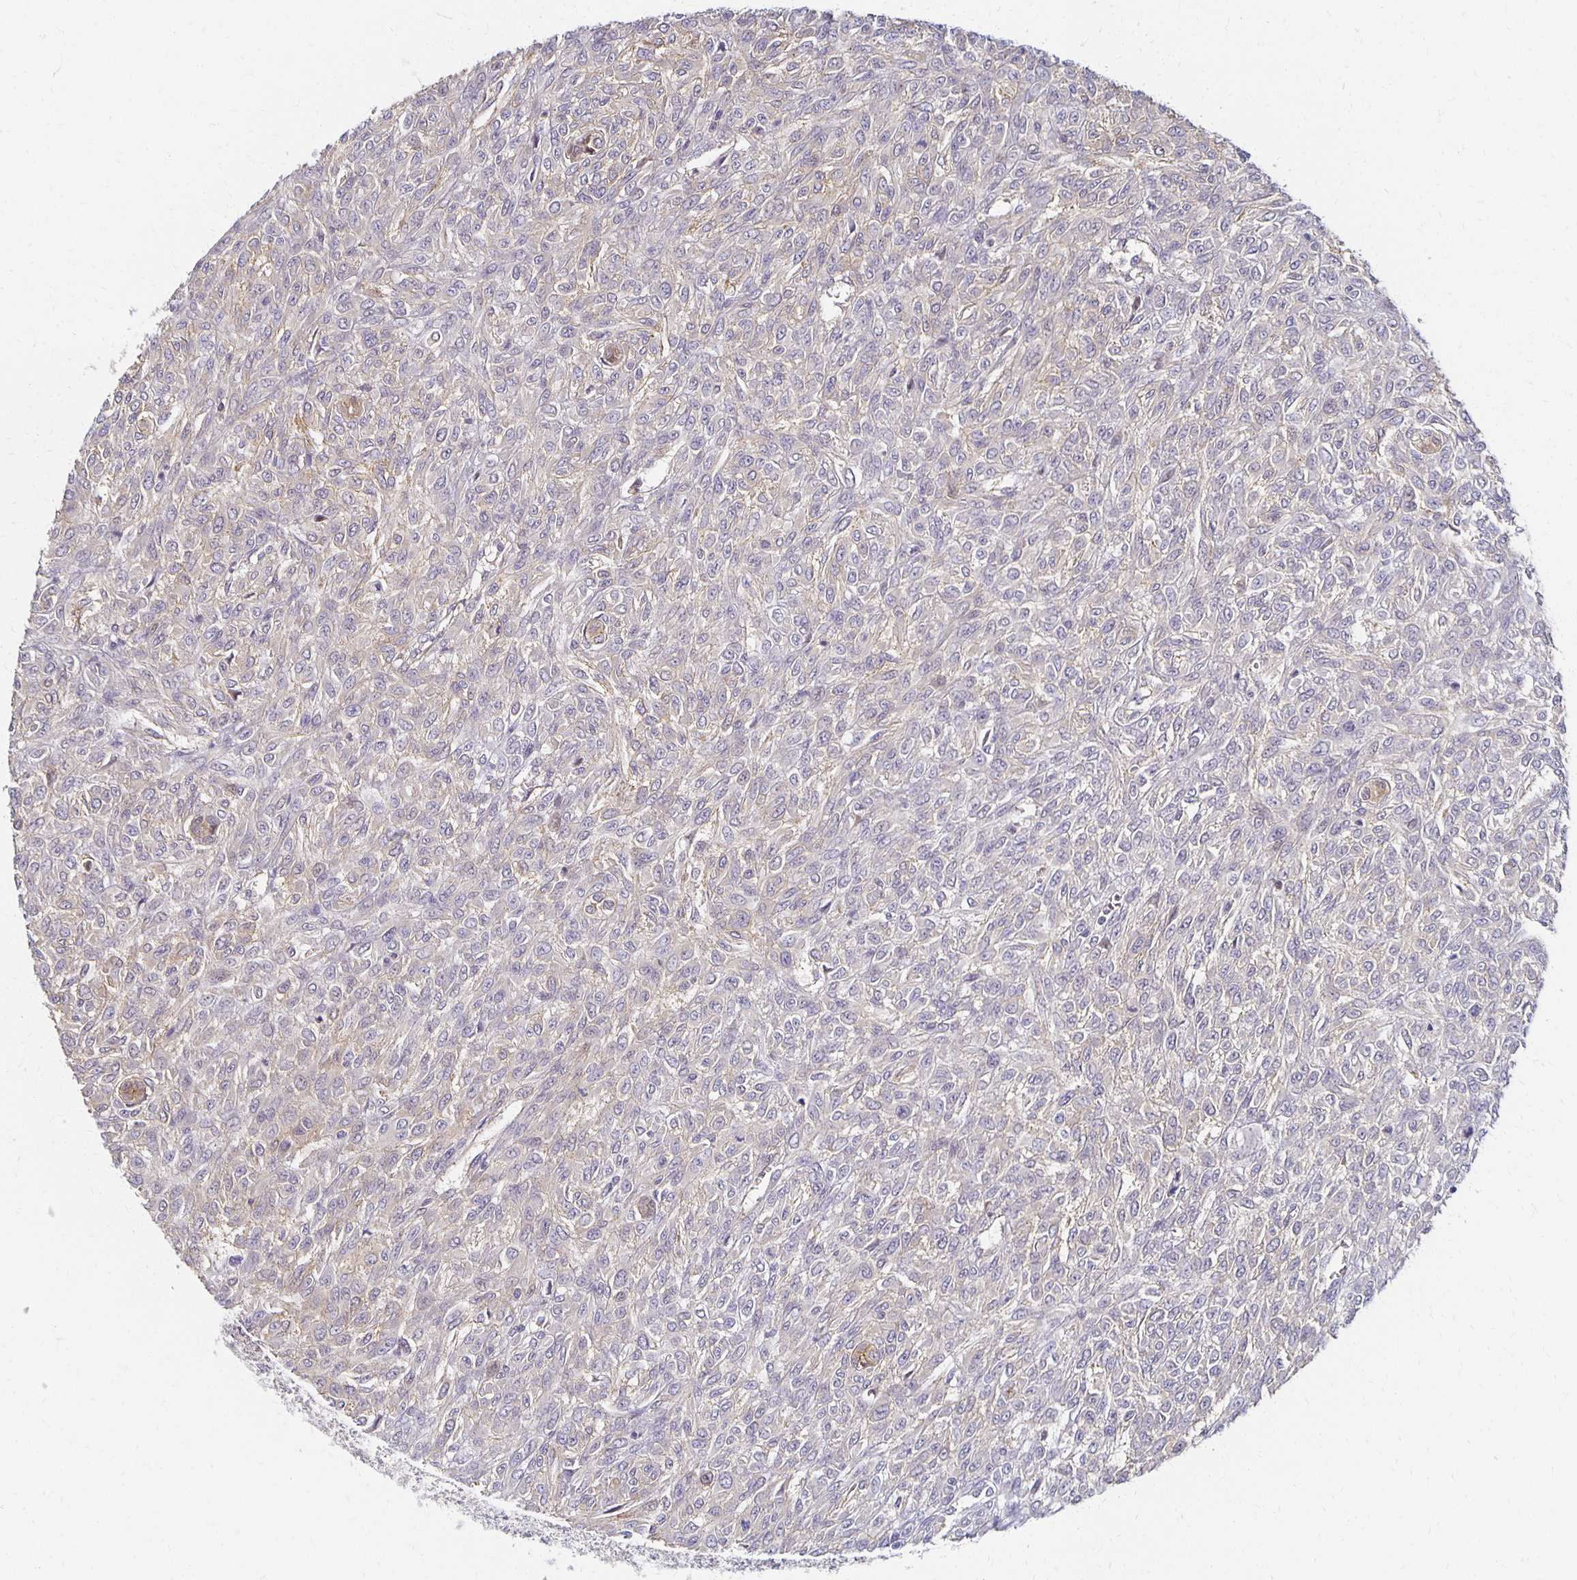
{"staining": {"intensity": "negative", "quantity": "none", "location": "none"}, "tissue": "renal cancer", "cell_type": "Tumor cells", "image_type": "cancer", "snomed": [{"axis": "morphology", "description": "Adenocarcinoma, NOS"}, {"axis": "topography", "description": "Kidney"}], "caption": "A high-resolution micrograph shows immunohistochemistry (IHC) staining of renal cancer (adenocarcinoma), which shows no significant positivity in tumor cells. Nuclei are stained in blue.", "gene": "SORL1", "patient": {"sex": "male", "age": 58}}